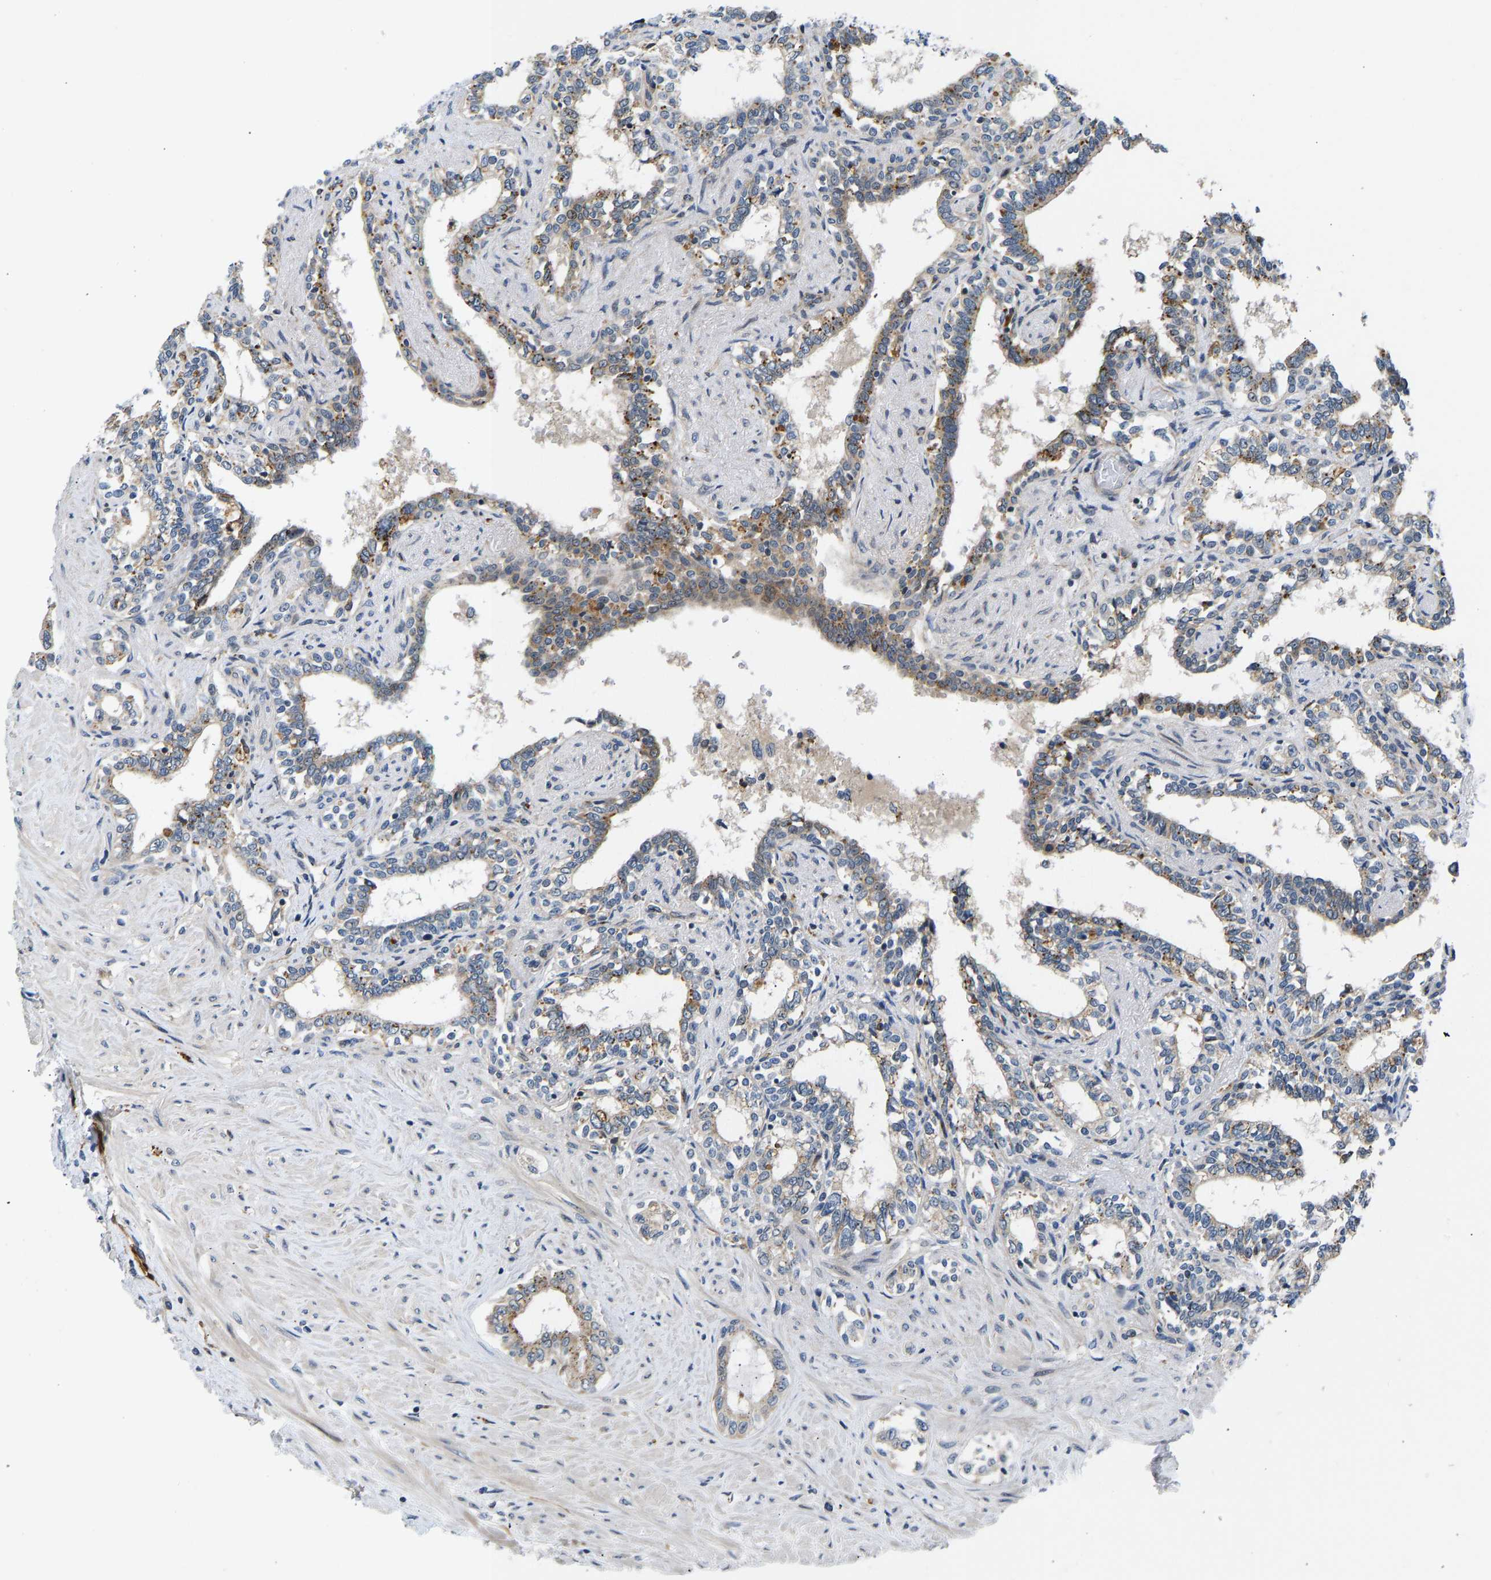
{"staining": {"intensity": "weak", "quantity": ">75%", "location": "cytoplasmic/membranous"}, "tissue": "seminal vesicle", "cell_type": "Glandular cells", "image_type": "normal", "snomed": [{"axis": "morphology", "description": "Normal tissue, NOS"}, {"axis": "morphology", "description": "Adenocarcinoma, High grade"}, {"axis": "topography", "description": "Prostate"}, {"axis": "topography", "description": "Seminal veicle"}], "caption": "Immunohistochemical staining of unremarkable seminal vesicle shows >75% levels of weak cytoplasmic/membranous protein expression in about >75% of glandular cells. The protein is stained brown, and the nuclei are stained in blue (DAB (3,3'-diaminobenzidine) IHC with brightfield microscopy, high magnification).", "gene": "RESF1", "patient": {"sex": "male", "age": 55}}